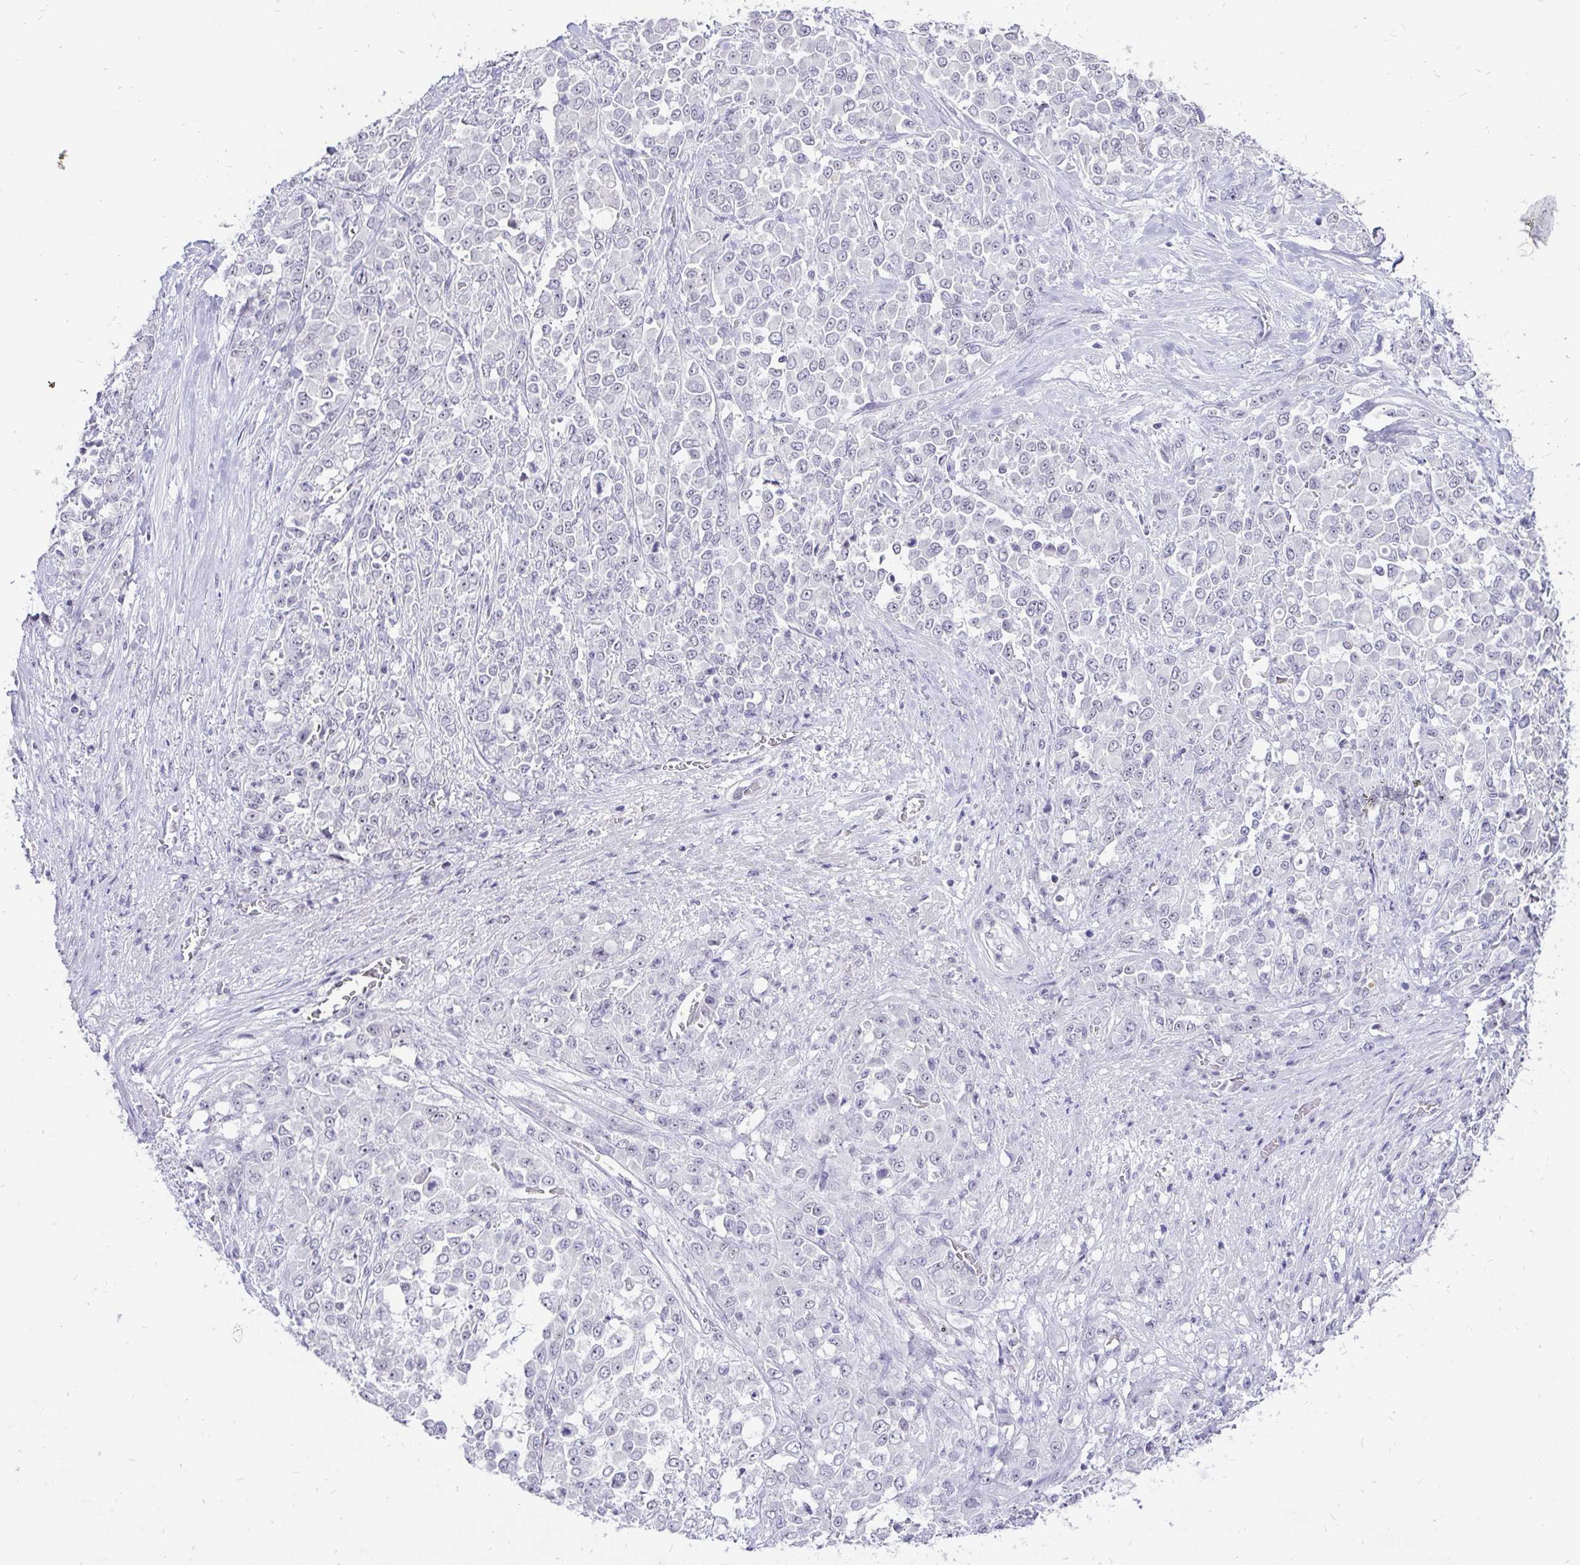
{"staining": {"intensity": "negative", "quantity": "none", "location": "none"}, "tissue": "stomach cancer", "cell_type": "Tumor cells", "image_type": "cancer", "snomed": [{"axis": "morphology", "description": "Adenocarcinoma, NOS"}, {"axis": "topography", "description": "Stomach"}], "caption": "The histopathology image exhibits no staining of tumor cells in stomach cancer.", "gene": "ZNF860", "patient": {"sex": "female", "age": 76}}